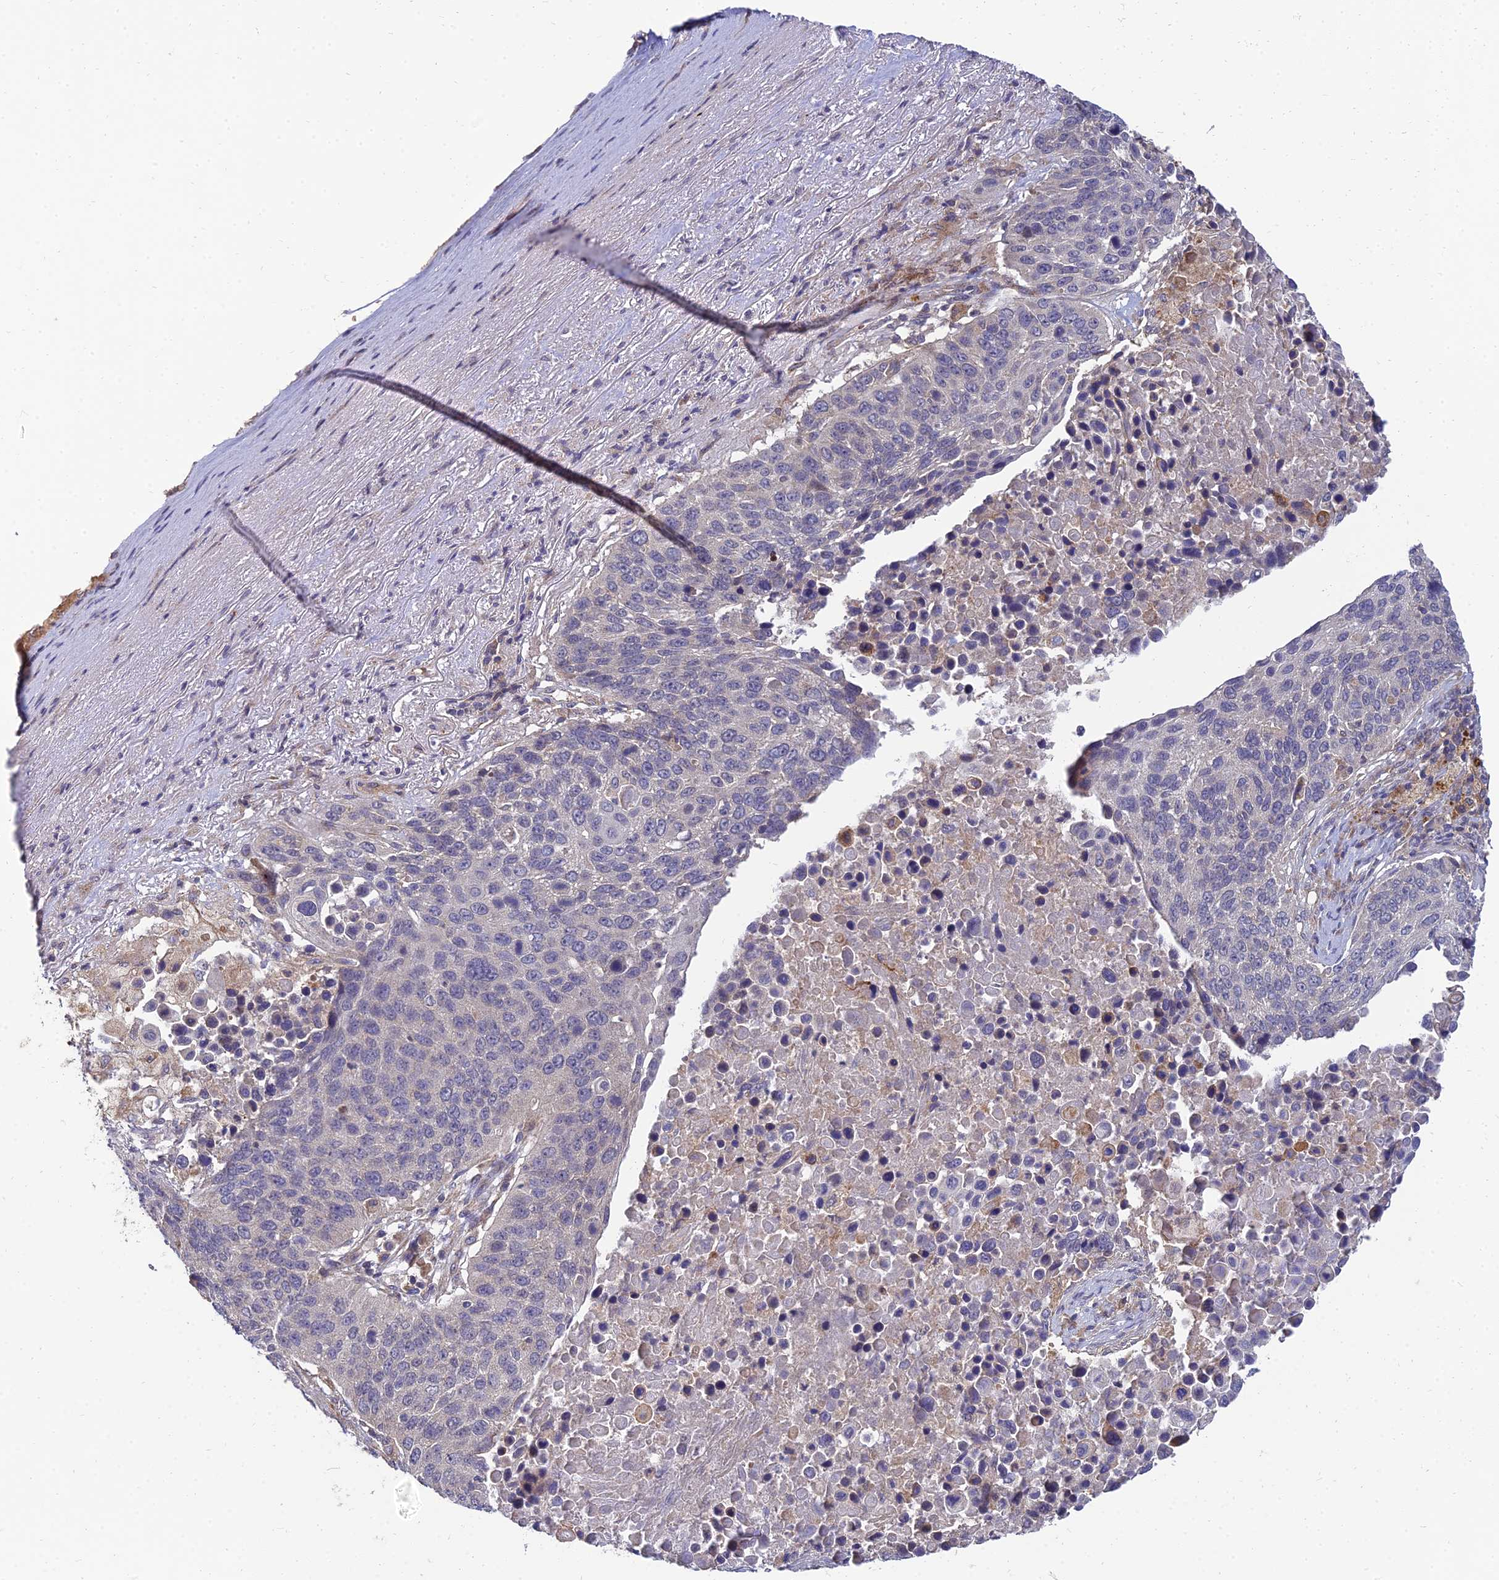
{"staining": {"intensity": "weak", "quantity": "<25%", "location": "cytoplasmic/membranous"}, "tissue": "lung cancer", "cell_type": "Tumor cells", "image_type": "cancer", "snomed": [{"axis": "morphology", "description": "Normal tissue, NOS"}, {"axis": "morphology", "description": "Squamous cell carcinoma, NOS"}, {"axis": "topography", "description": "Lymph node"}, {"axis": "topography", "description": "Lung"}], "caption": "Tumor cells show no significant protein positivity in lung squamous cell carcinoma.", "gene": "NPY", "patient": {"sex": "male", "age": 66}}